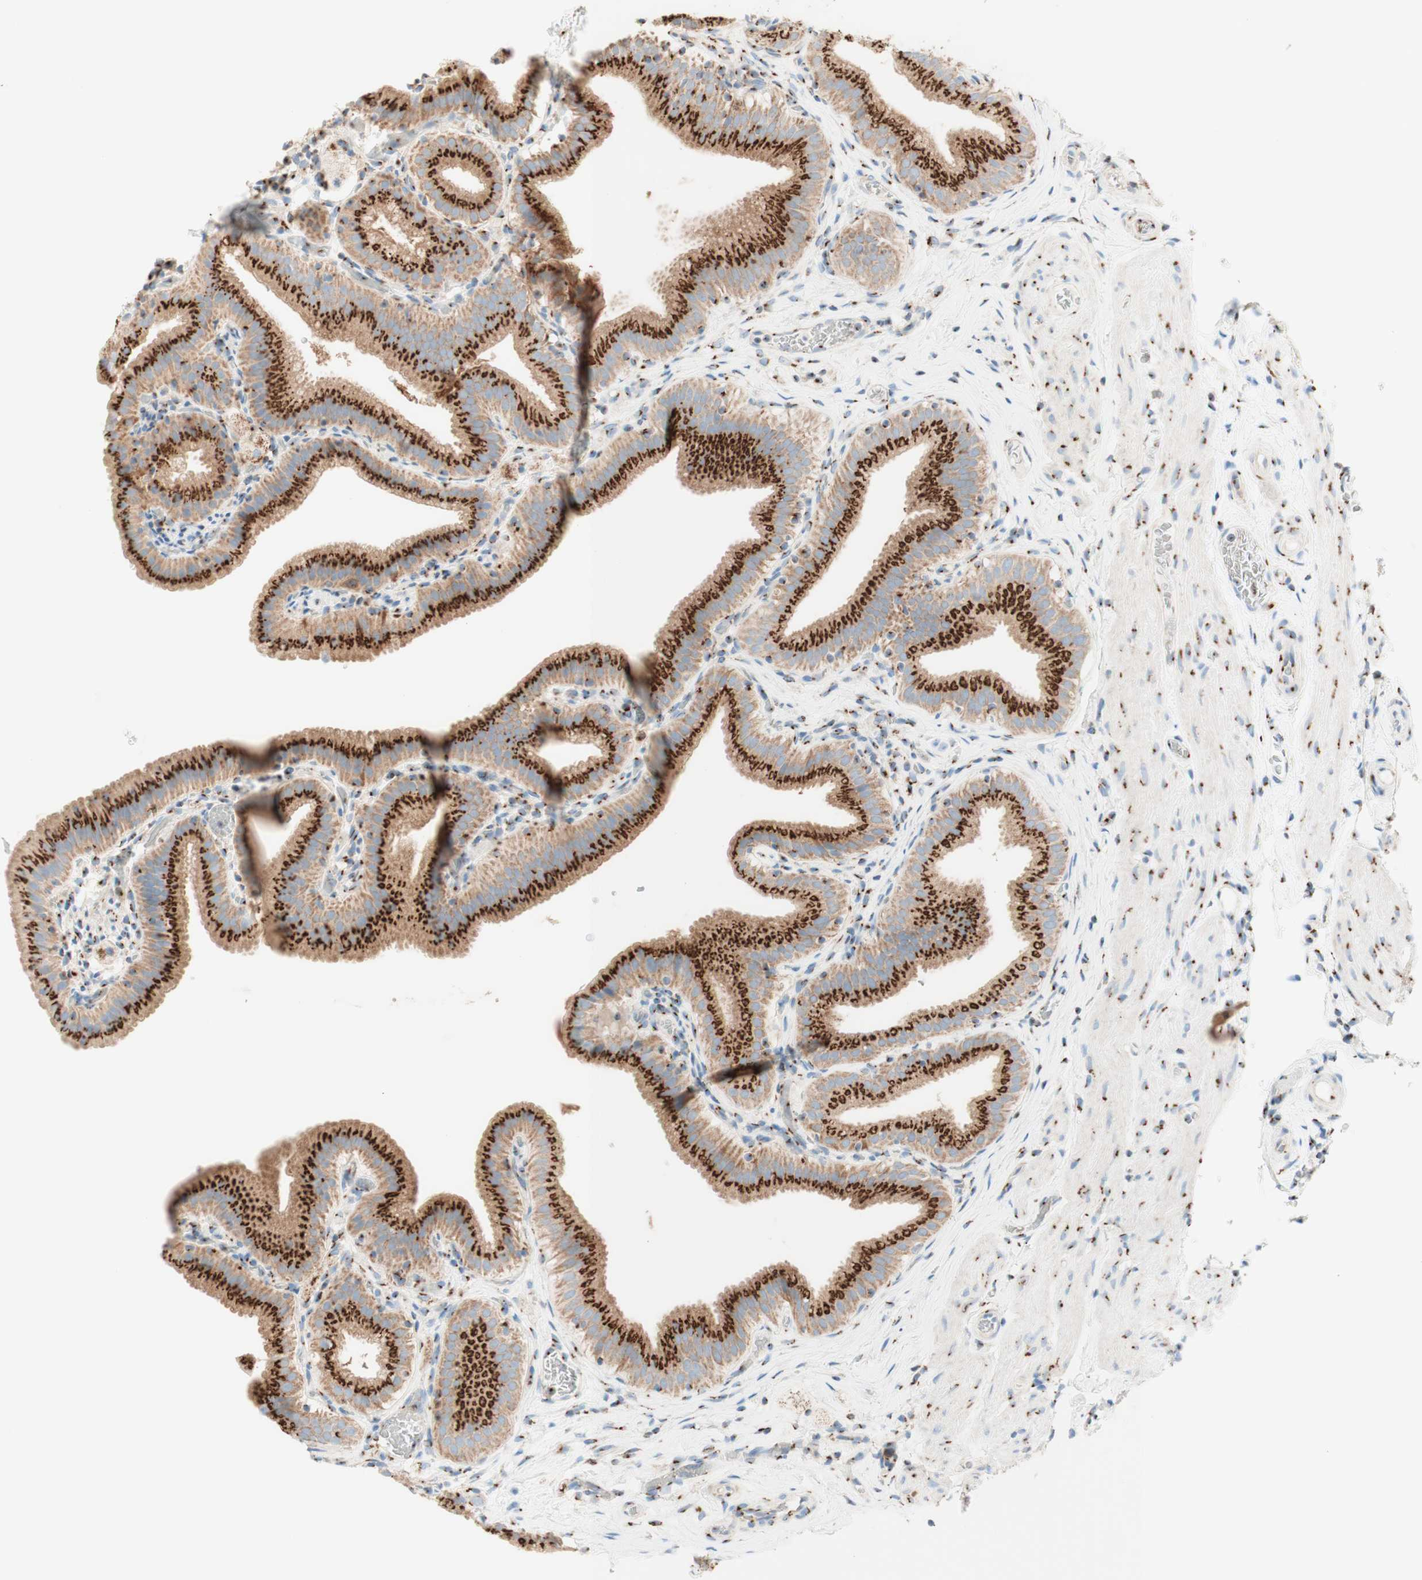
{"staining": {"intensity": "strong", "quantity": ">75%", "location": "cytoplasmic/membranous"}, "tissue": "gallbladder", "cell_type": "Glandular cells", "image_type": "normal", "snomed": [{"axis": "morphology", "description": "Normal tissue, NOS"}, {"axis": "topography", "description": "Gallbladder"}], "caption": "Unremarkable gallbladder was stained to show a protein in brown. There is high levels of strong cytoplasmic/membranous expression in about >75% of glandular cells. (DAB IHC, brown staining for protein, blue staining for nuclei).", "gene": "GOLGB1", "patient": {"sex": "male", "age": 54}}